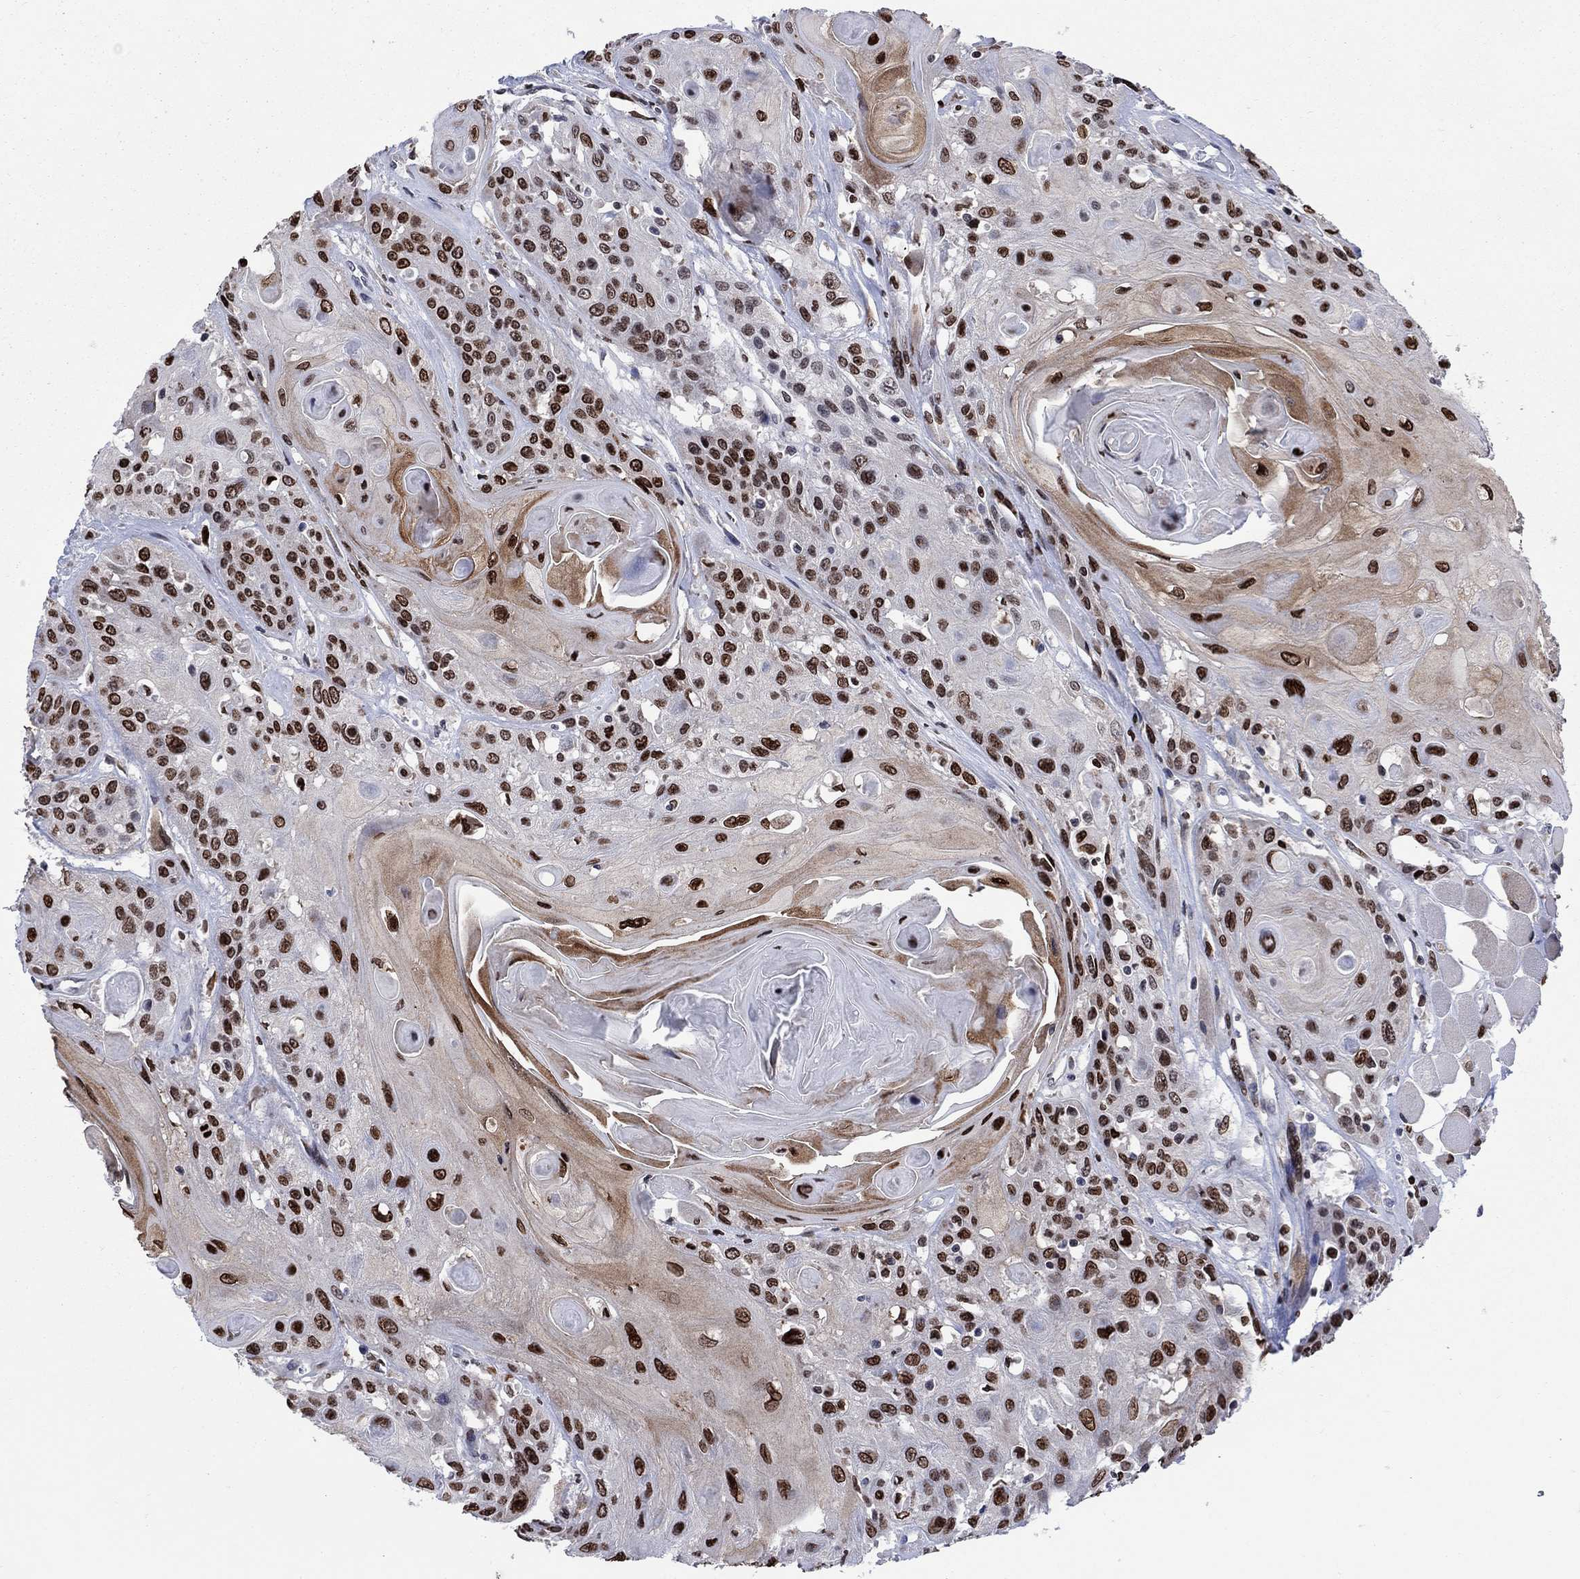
{"staining": {"intensity": "strong", "quantity": "25%-75%", "location": "nuclear"}, "tissue": "head and neck cancer", "cell_type": "Tumor cells", "image_type": "cancer", "snomed": [{"axis": "morphology", "description": "Squamous cell carcinoma, NOS"}, {"axis": "topography", "description": "Head-Neck"}], "caption": "A high amount of strong nuclear positivity is appreciated in about 25%-75% of tumor cells in head and neck cancer (squamous cell carcinoma) tissue.", "gene": "HMGA1", "patient": {"sex": "female", "age": 59}}